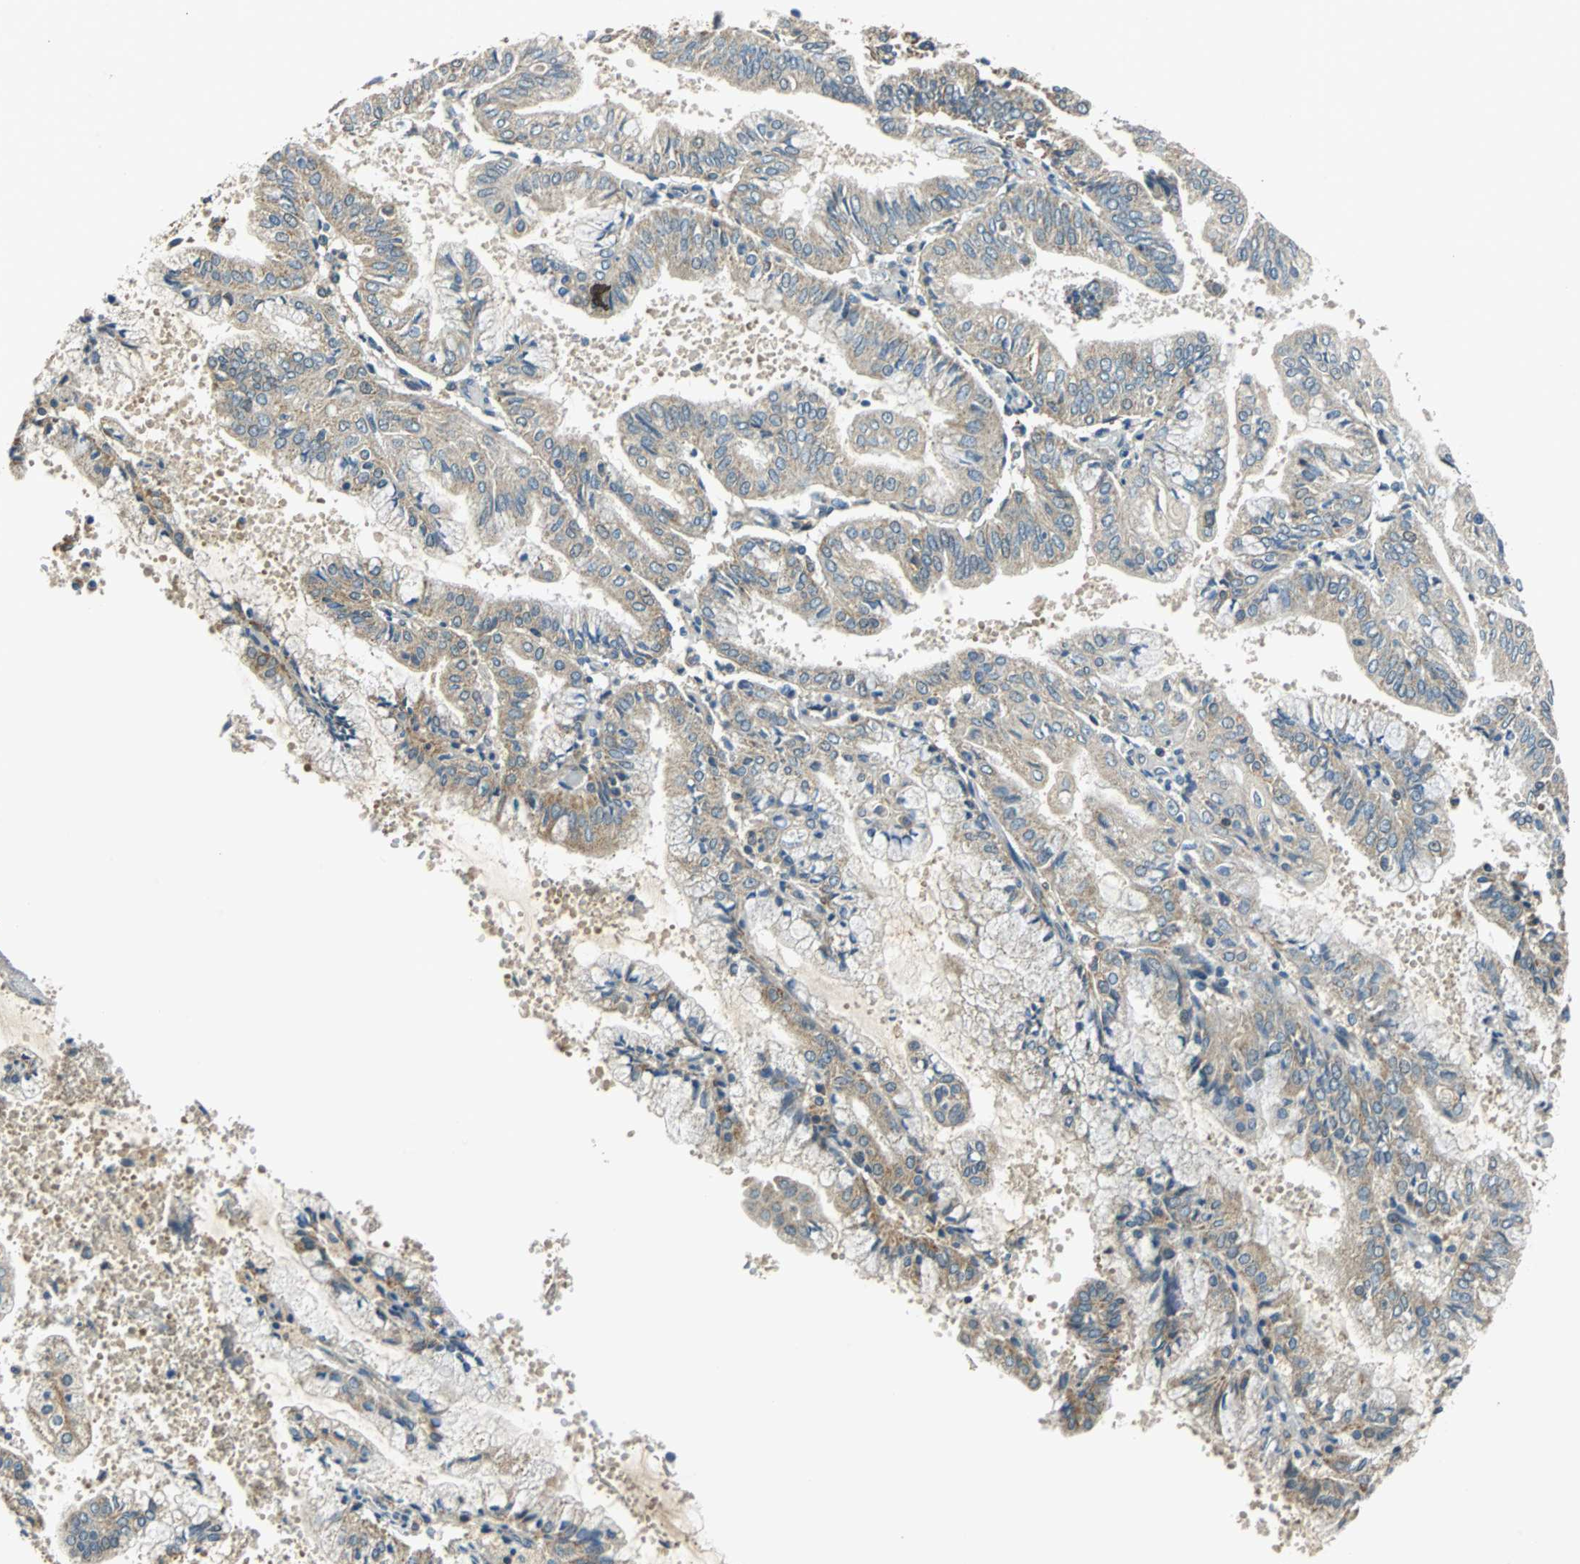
{"staining": {"intensity": "weak", "quantity": ">75%", "location": "cytoplasmic/membranous"}, "tissue": "endometrial cancer", "cell_type": "Tumor cells", "image_type": "cancer", "snomed": [{"axis": "morphology", "description": "Adenocarcinoma, NOS"}, {"axis": "topography", "description": "Endometrium"}], "caption": "Weak cytoplasmic/membranous protein positivity is seen in about >75% of tumor cells in endometrial cancer (adenocarcinoma).", "gene": "CPA3", "patient": {"sex": "female", "age": 63}}